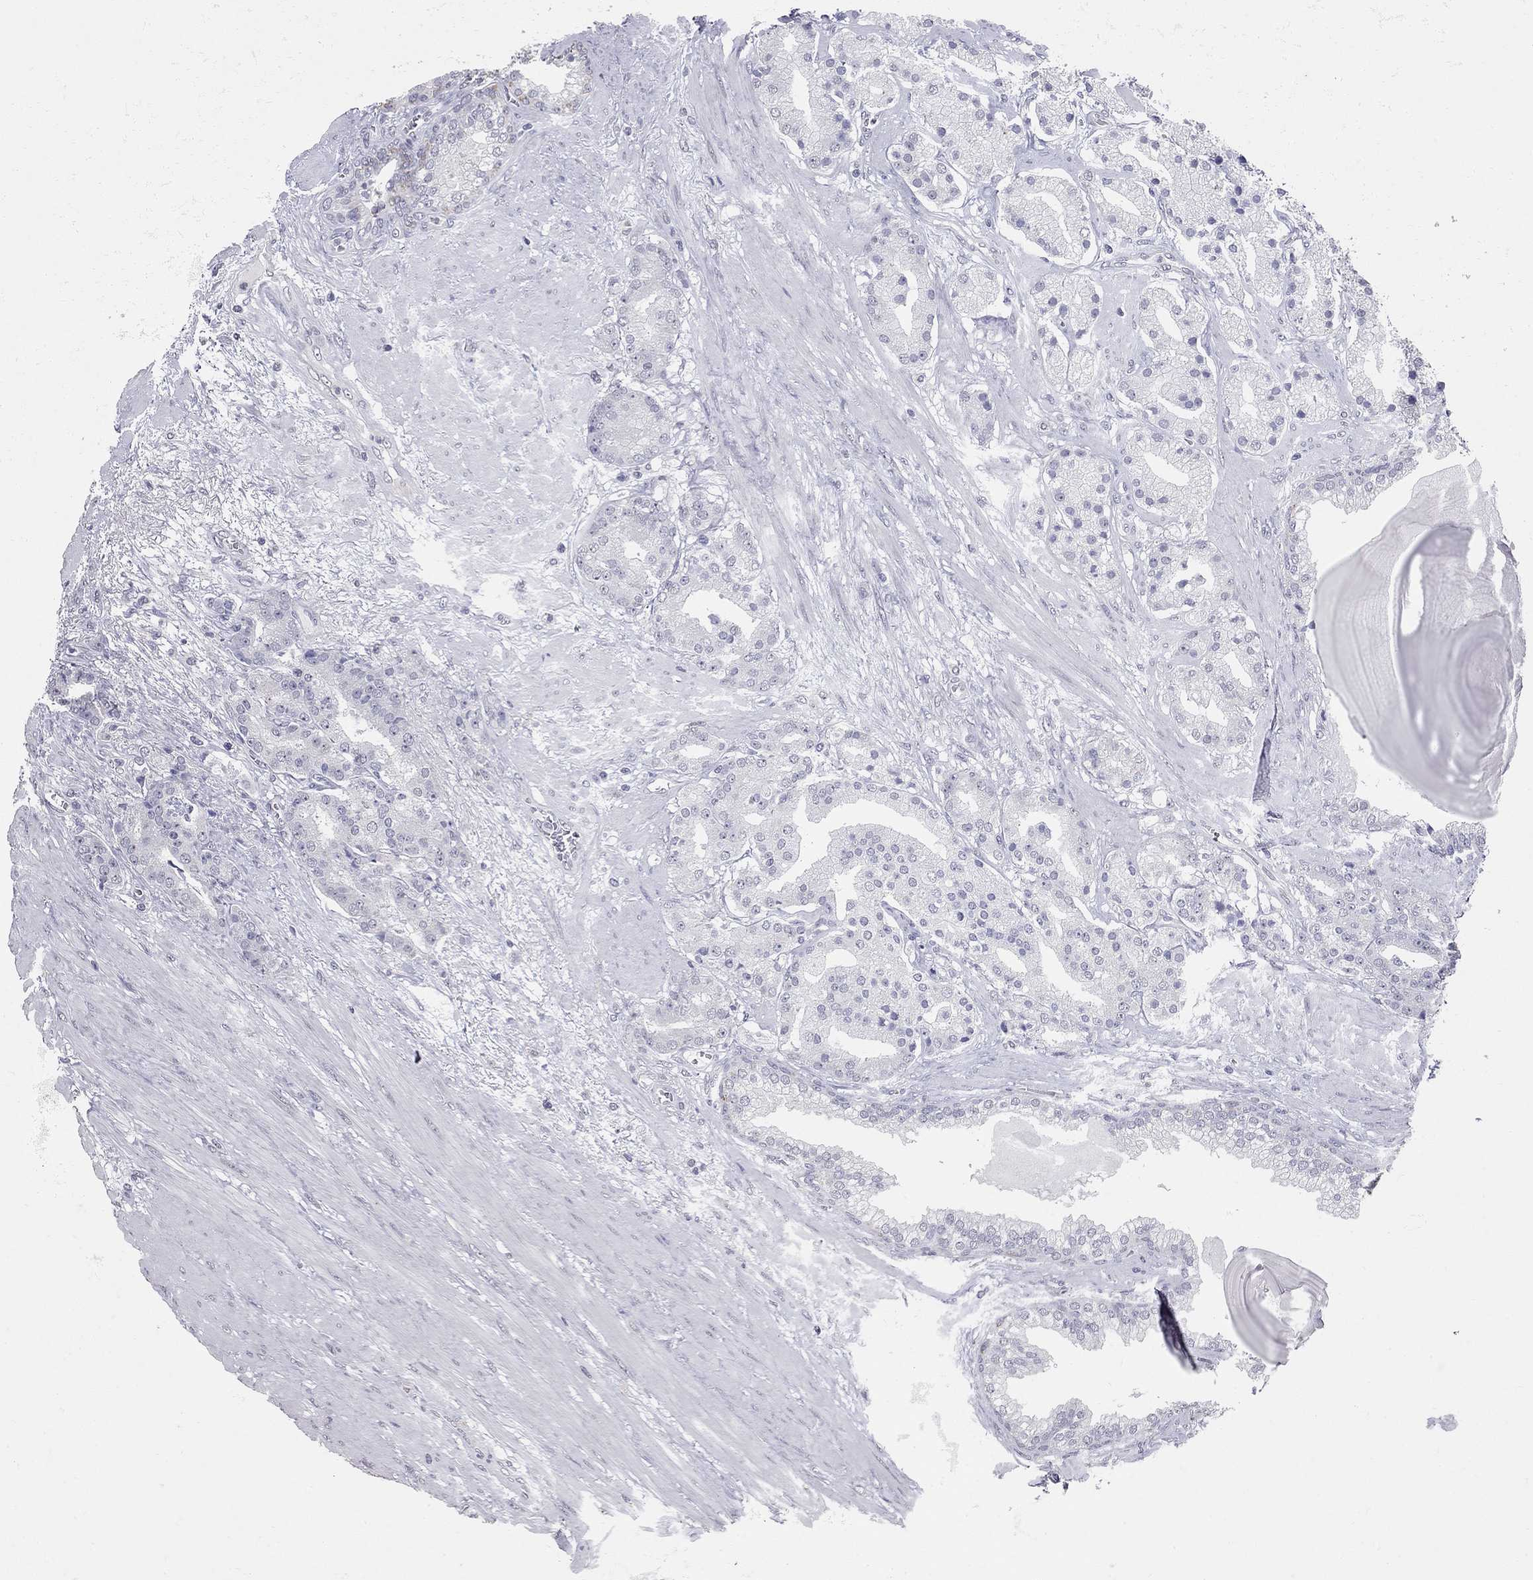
{"staining": {"intensity": "negative", "quantity": "none", "location": "none"}, "tissue": "prostate cancer", "cell_type": "Tumor cells", "image_type": "cancer", "snomed": [{"axis": "morphology", "description": "Adenocarcinoma, NOS"}, {"axis": "topography", "description": "Prostate"}], "caption": "Immunohistochemistry photomicrograph of neoplastic tissue: human prostate adenocarcinoma stained with DAB (3,3'-diaminobenzidine) reveals no significant protein staining in tumor cells. (DAB immunohistochemistry, high magnification).", "gene": "SHOC2", "patient": {"sex": "male", "age": 69}}